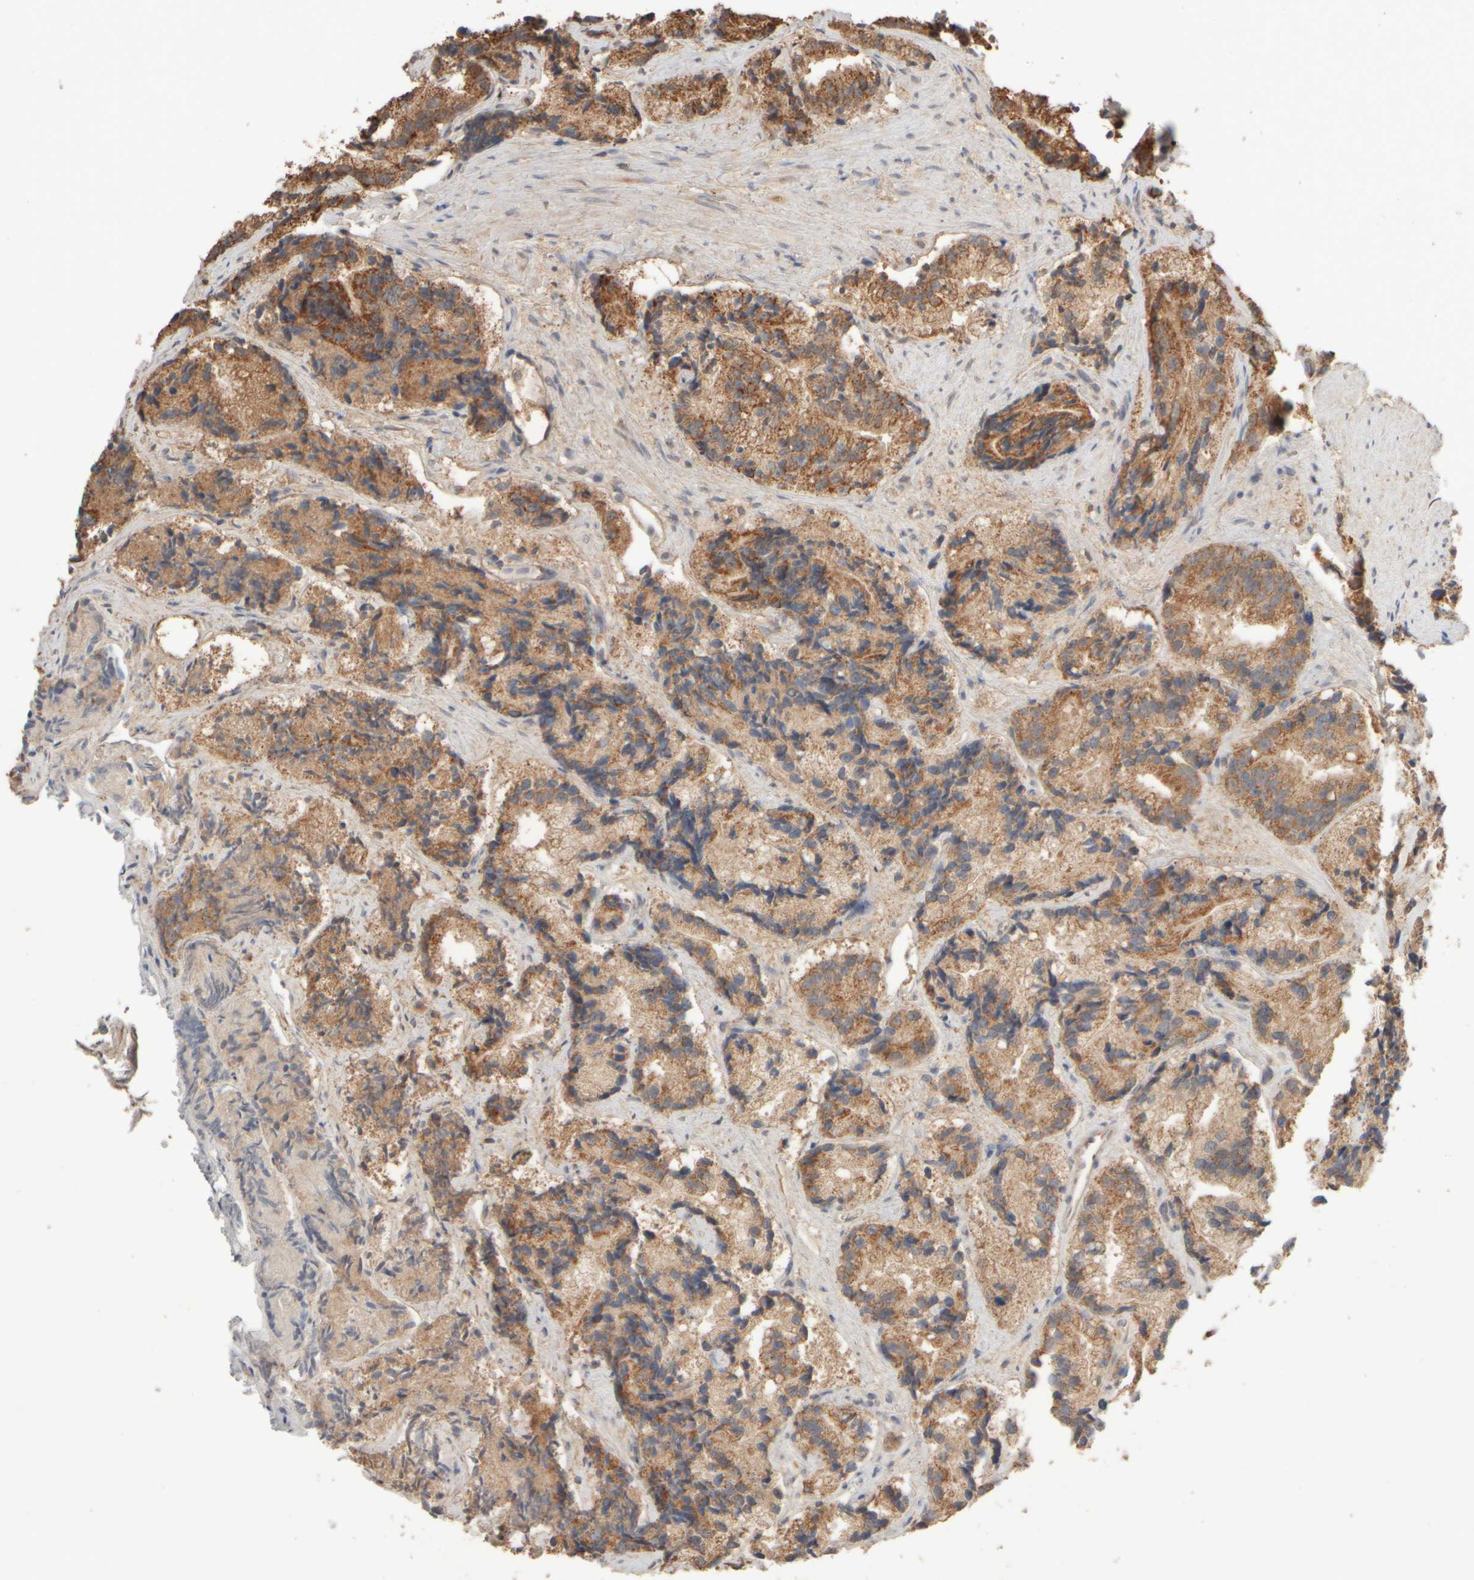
{"staining": {"intensity": "moderate", "quantity": "25%-75%", "location": "cytoplasmic/membranous"}, "tissue": "prostate cancer", "cell_type": "Tumor cells", "image_type": "cancer", "snomed": [{"axis": "morphology", "description": "Adenocarcinoma, Low grade"}, {"axis": "topography", "description": "Prostate"}], "caption": "Brown immunohistochemical staining in adenocarcinoma (low-grade) (prostate) shows moderate cytoplasmic/membranous staining in about 25%-75% of tumor cells.", "gene": "EIF2B3", "patient": {"sex": "male", "age": 89}}